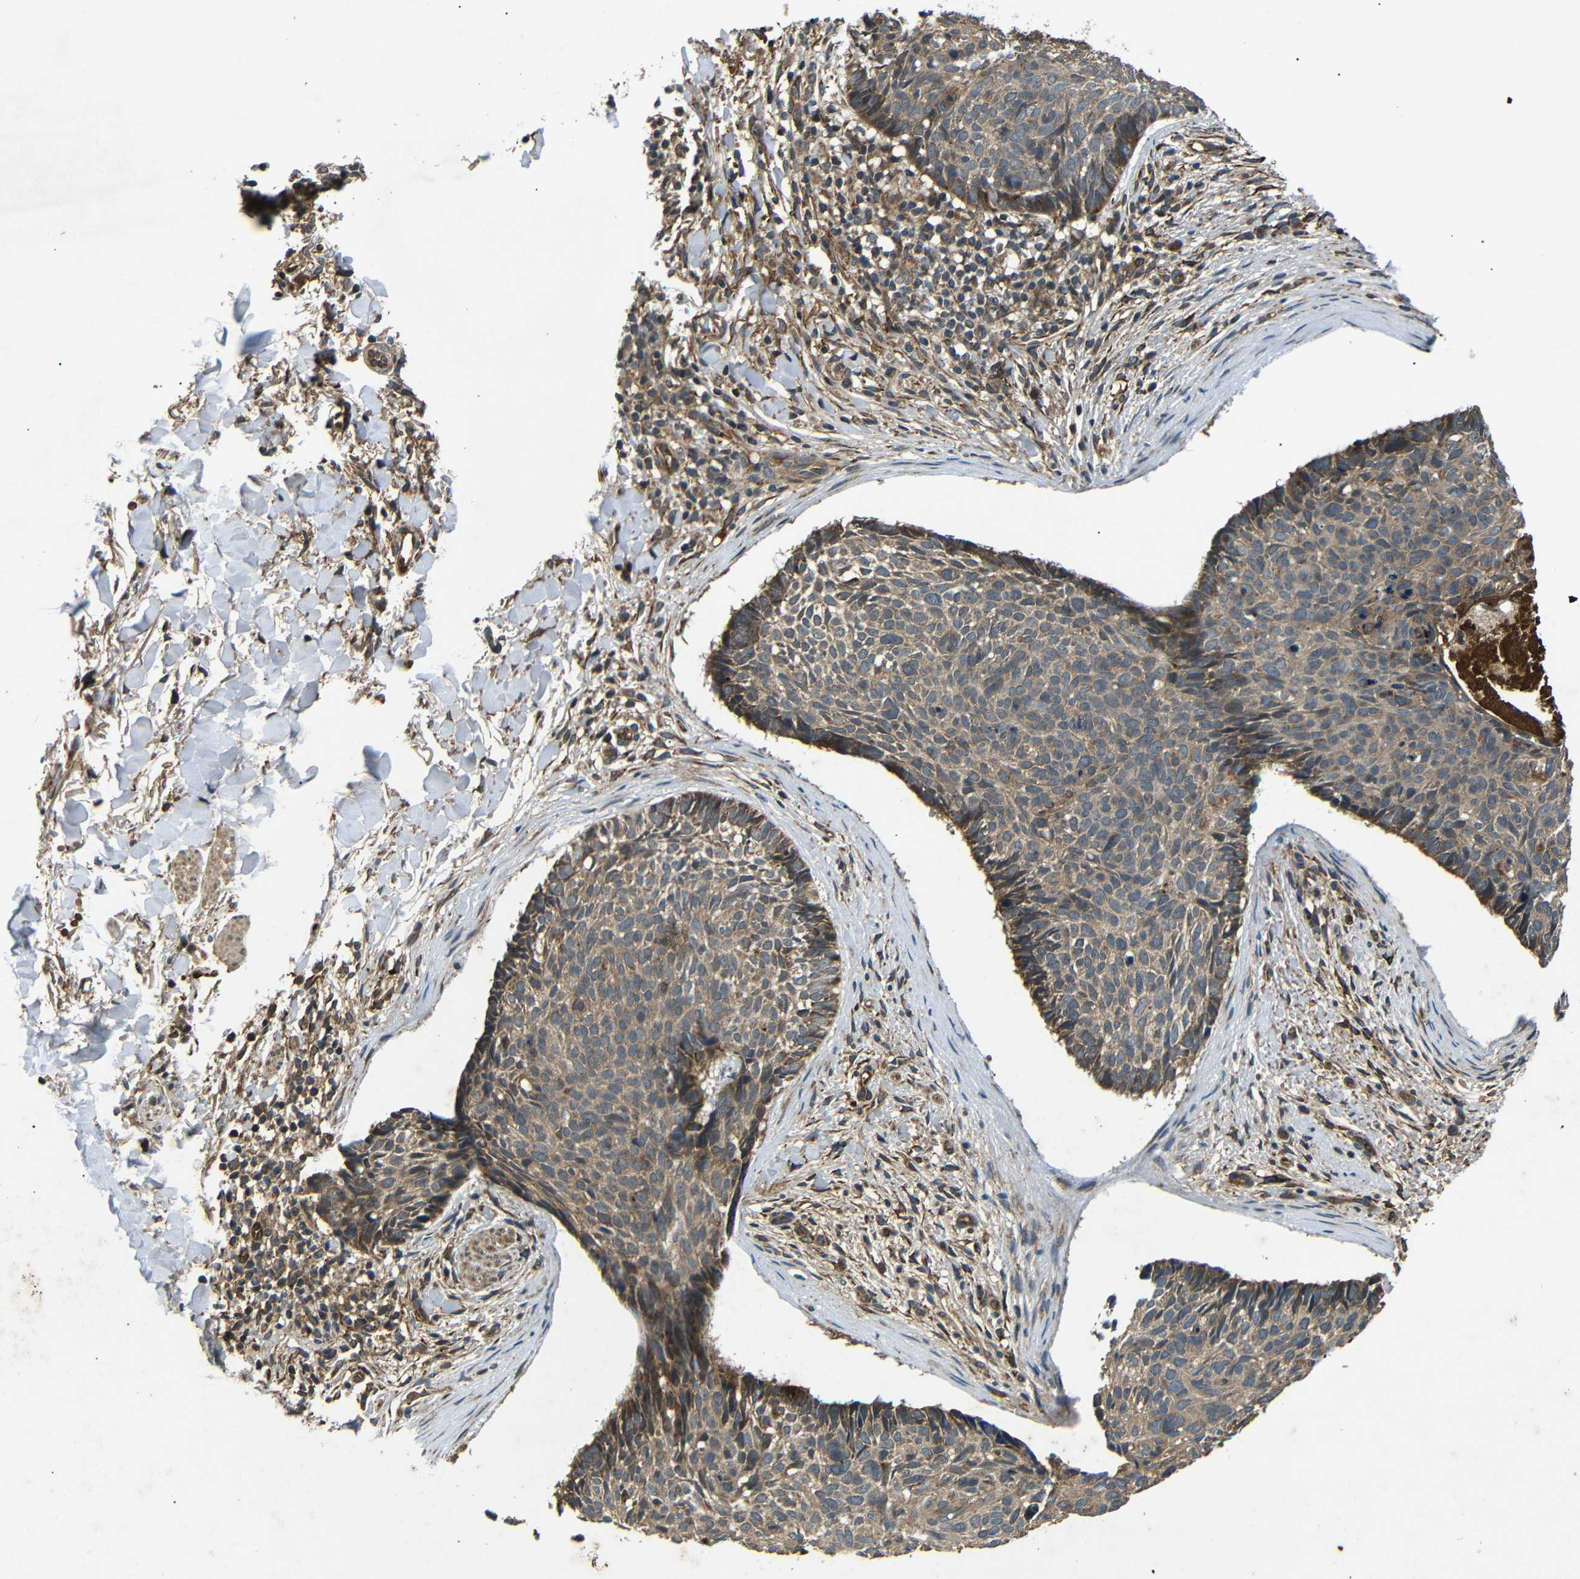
{"staining": {"intensity": "weak", "quantity": ">75%", "location": "cytoplasmic/membranous"}, "tissue": "skin cancer", "cell_type": "Tumor cells", "image_type": "cancer", "snomed": [{"axis": "morphology", "description": "Normal tissue, NOS"}, {"axis": "morphology", "description": "Basal cell carcinoma"}, {"axis": "topography", "description": "Skin"}], "caption": "Tumor cells display low levels of weak cytoplasmic/membranous positivity in about >75% of cells in skin cancer.", "gene": "TRPC1", "patient": {"sex": "female", "age": 56}}